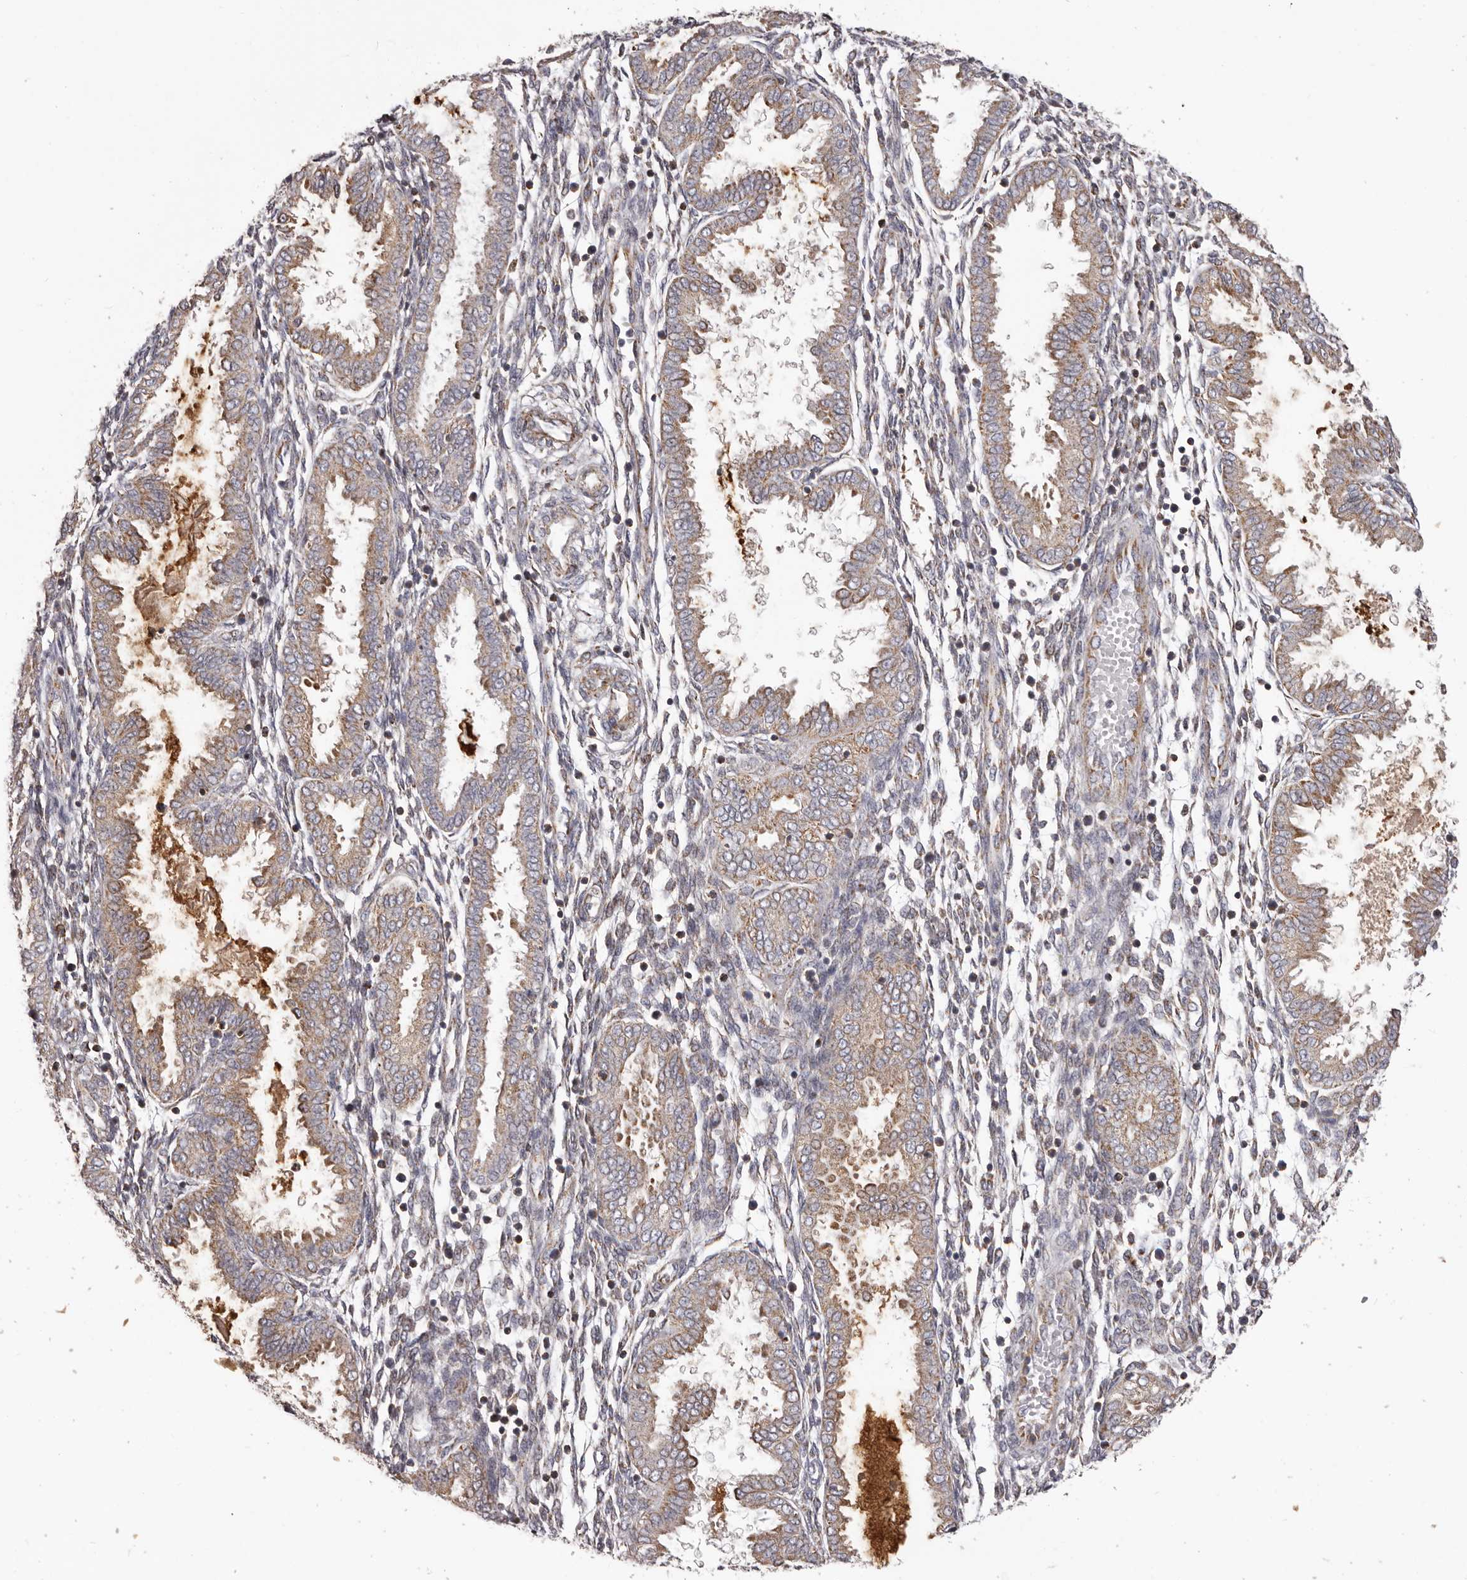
{"staining": {"intensity": "weak", "quantity": ">75%", "location": "cytoplasmic/membranous"}, "tissue": "endometrium", "cell_type": "Cells in endometrial stroma", "image_type": "normal", "snomed": [{"axis": "morphology", "description": "Normal tissue, NOS"}, {"axis": "topography", "description": "Endometrium"}], "caption": "Cells in endometrial stroma display weak cytoplasmic/membranous expression in about >75% of cells in unremarkable endometrium.", "gene": "CHRM2", "patient": {"sex": "female", "age": 33}}